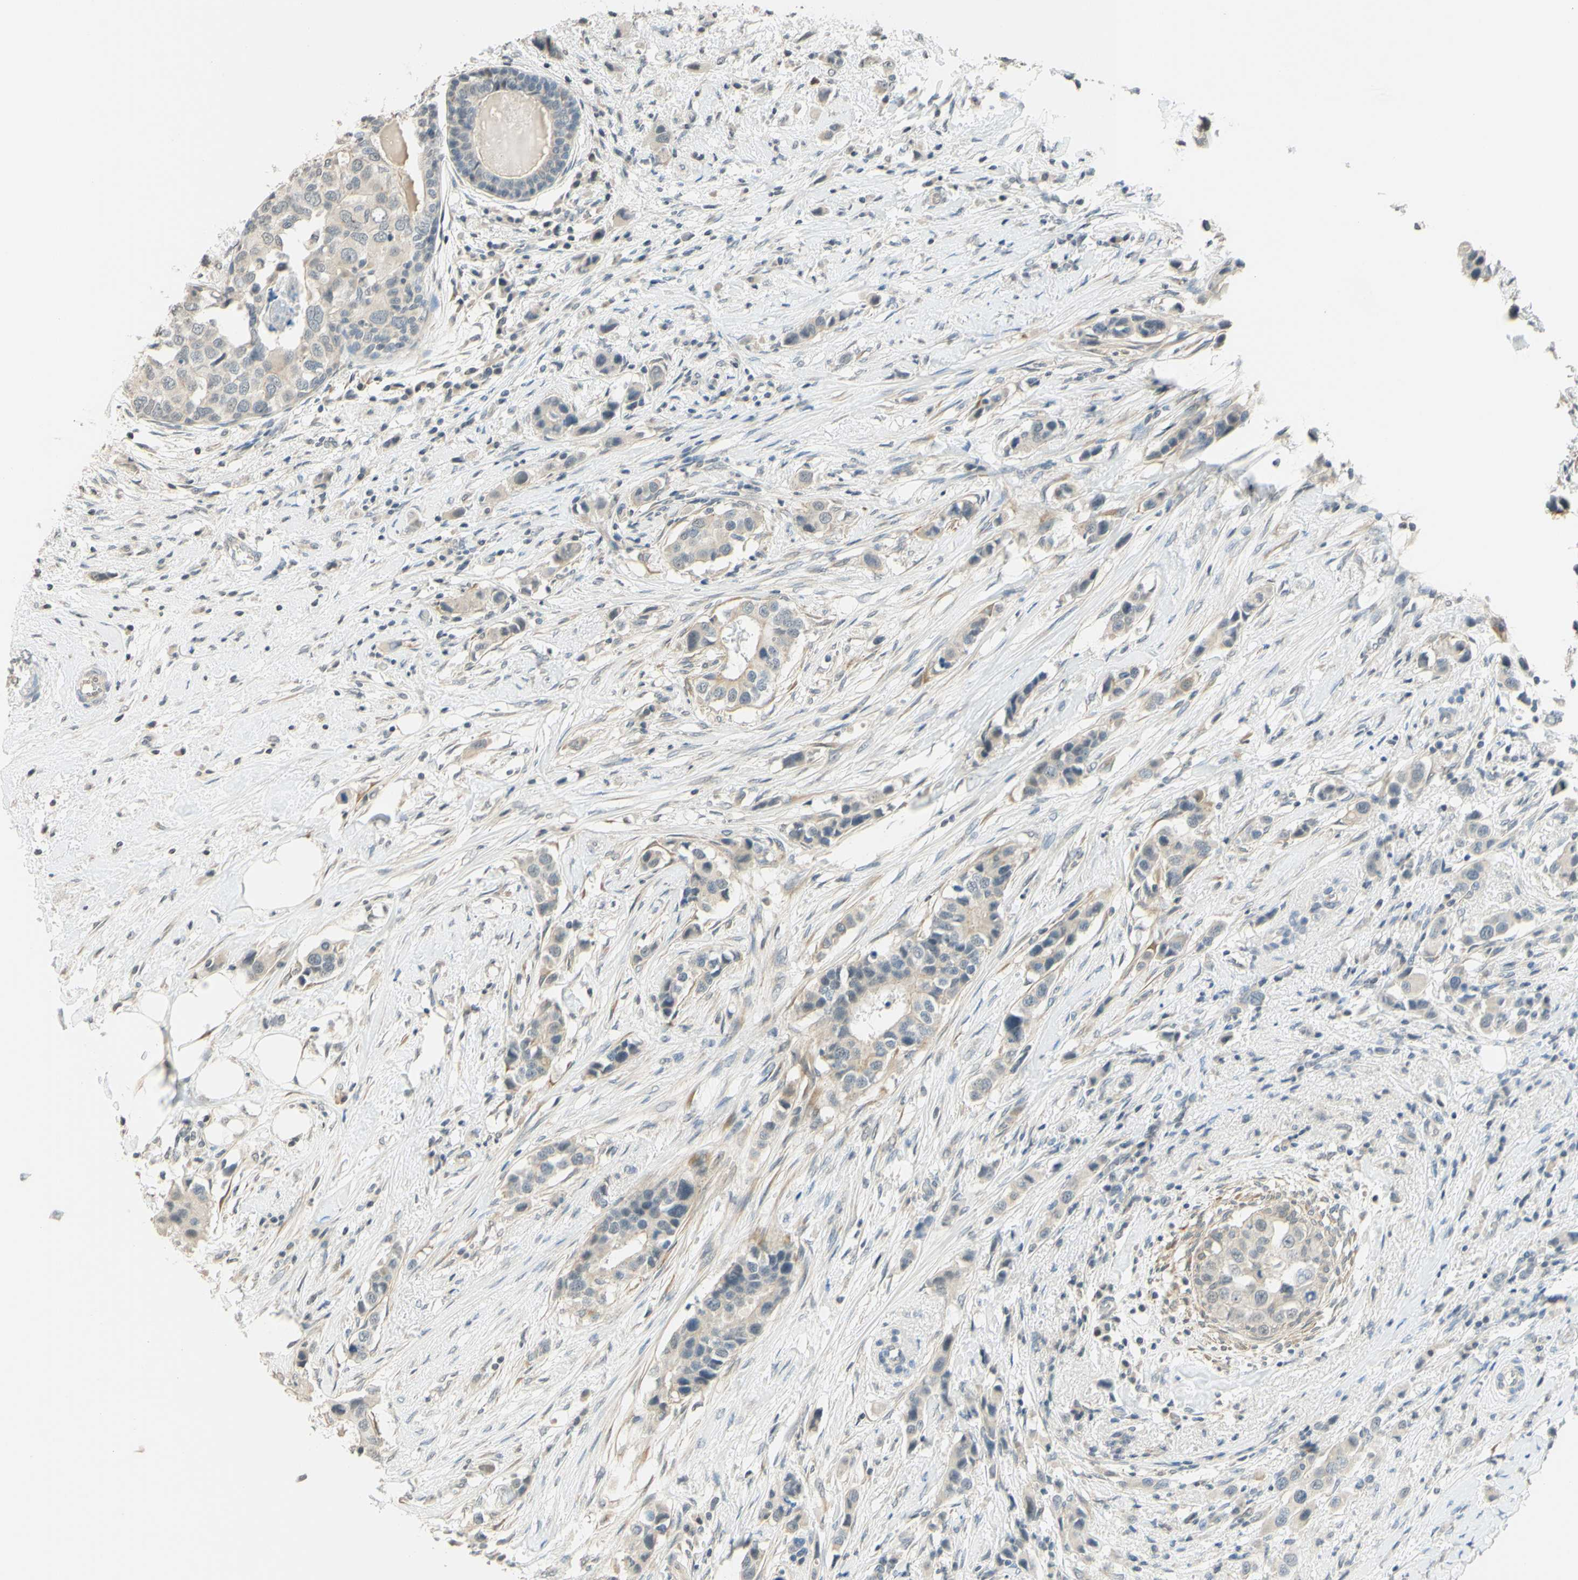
{"staining": {"intensity": "weak", "quantity": "25%-75%", "location": "cytoplasmic/membranous"}, "tissue": "breast cancer", "cell_type": "Tumor cells", "image_type": "cancer", "snomed": [{"axis": "morphology", "description": "Normal tissue, NOS"}, {"axis": "morphology", "description": "Duct carcinoma"}, {"axis": "topography", "description": "Breast"}], "caption": "About 25%-75% of tumor cells in human infiltrating ductal carcinoma (breast) display weak cytoplasmic/membranous protein positivity as visualized by brown immunohistochemical staining.", "gene": "MAG", "patient": {"sex": "female", "age": 50}}